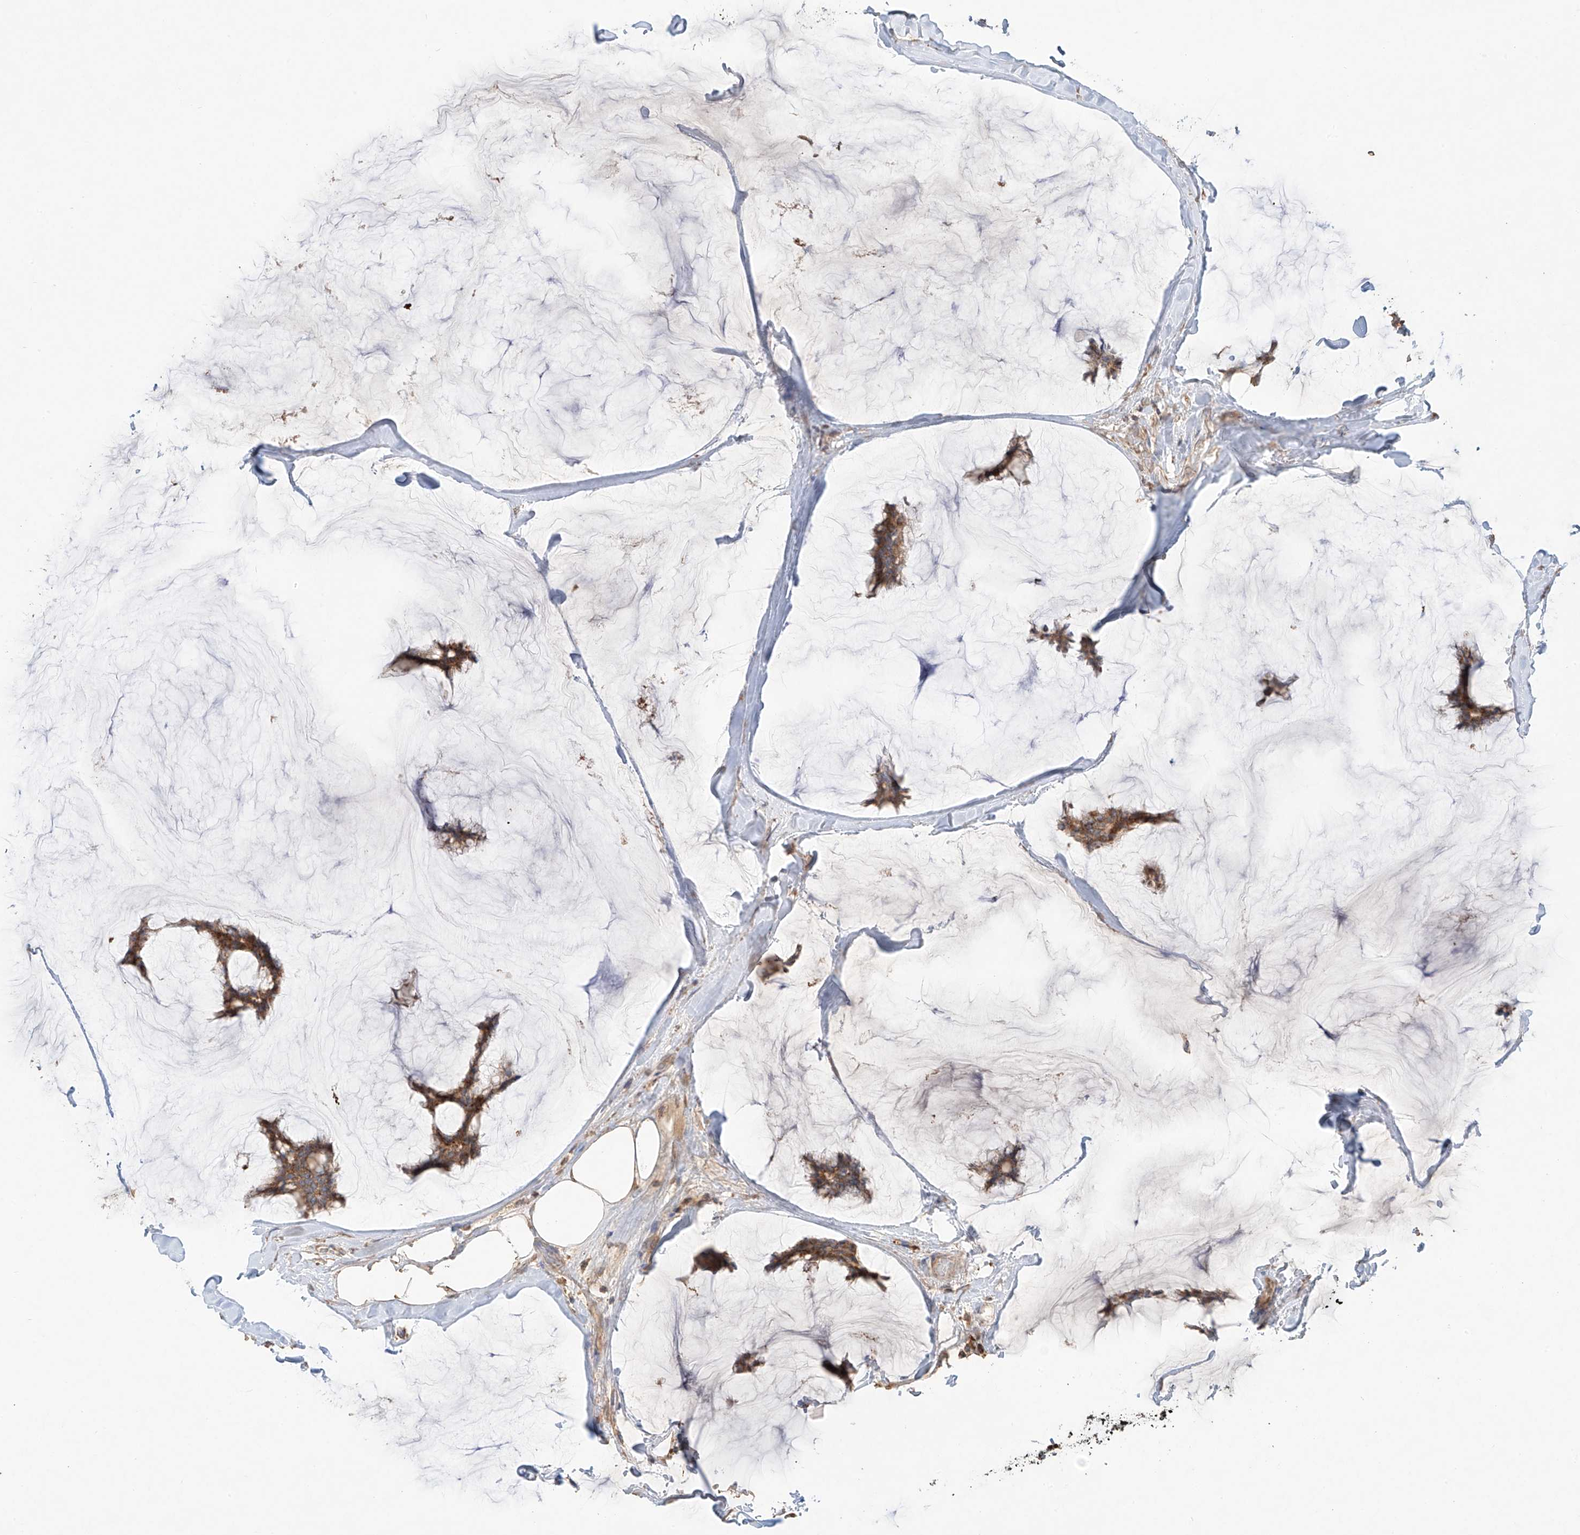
{"staining": {"intensity": "moderate", "quantity": ">75%", "location": "cytoplasmic/membranous"}, "tissue": "breast cancer", "cell_type": "Tumor cells", "image_type": "cancer", "snomed": [{"axis": "morphology", "description": "Duct carcinoma"}, {"axis": "topography", "description": "Breast"}], "caption": "The micrograph reveals immunohistochemical staining of invasive ductal carcinoma (breast). There is moderate cytoplasmic/membranous positivity is identified in about >75% of tumor cells.", "gene": "COLGALT2", "patient": {"sex": "female", "age": 93}}